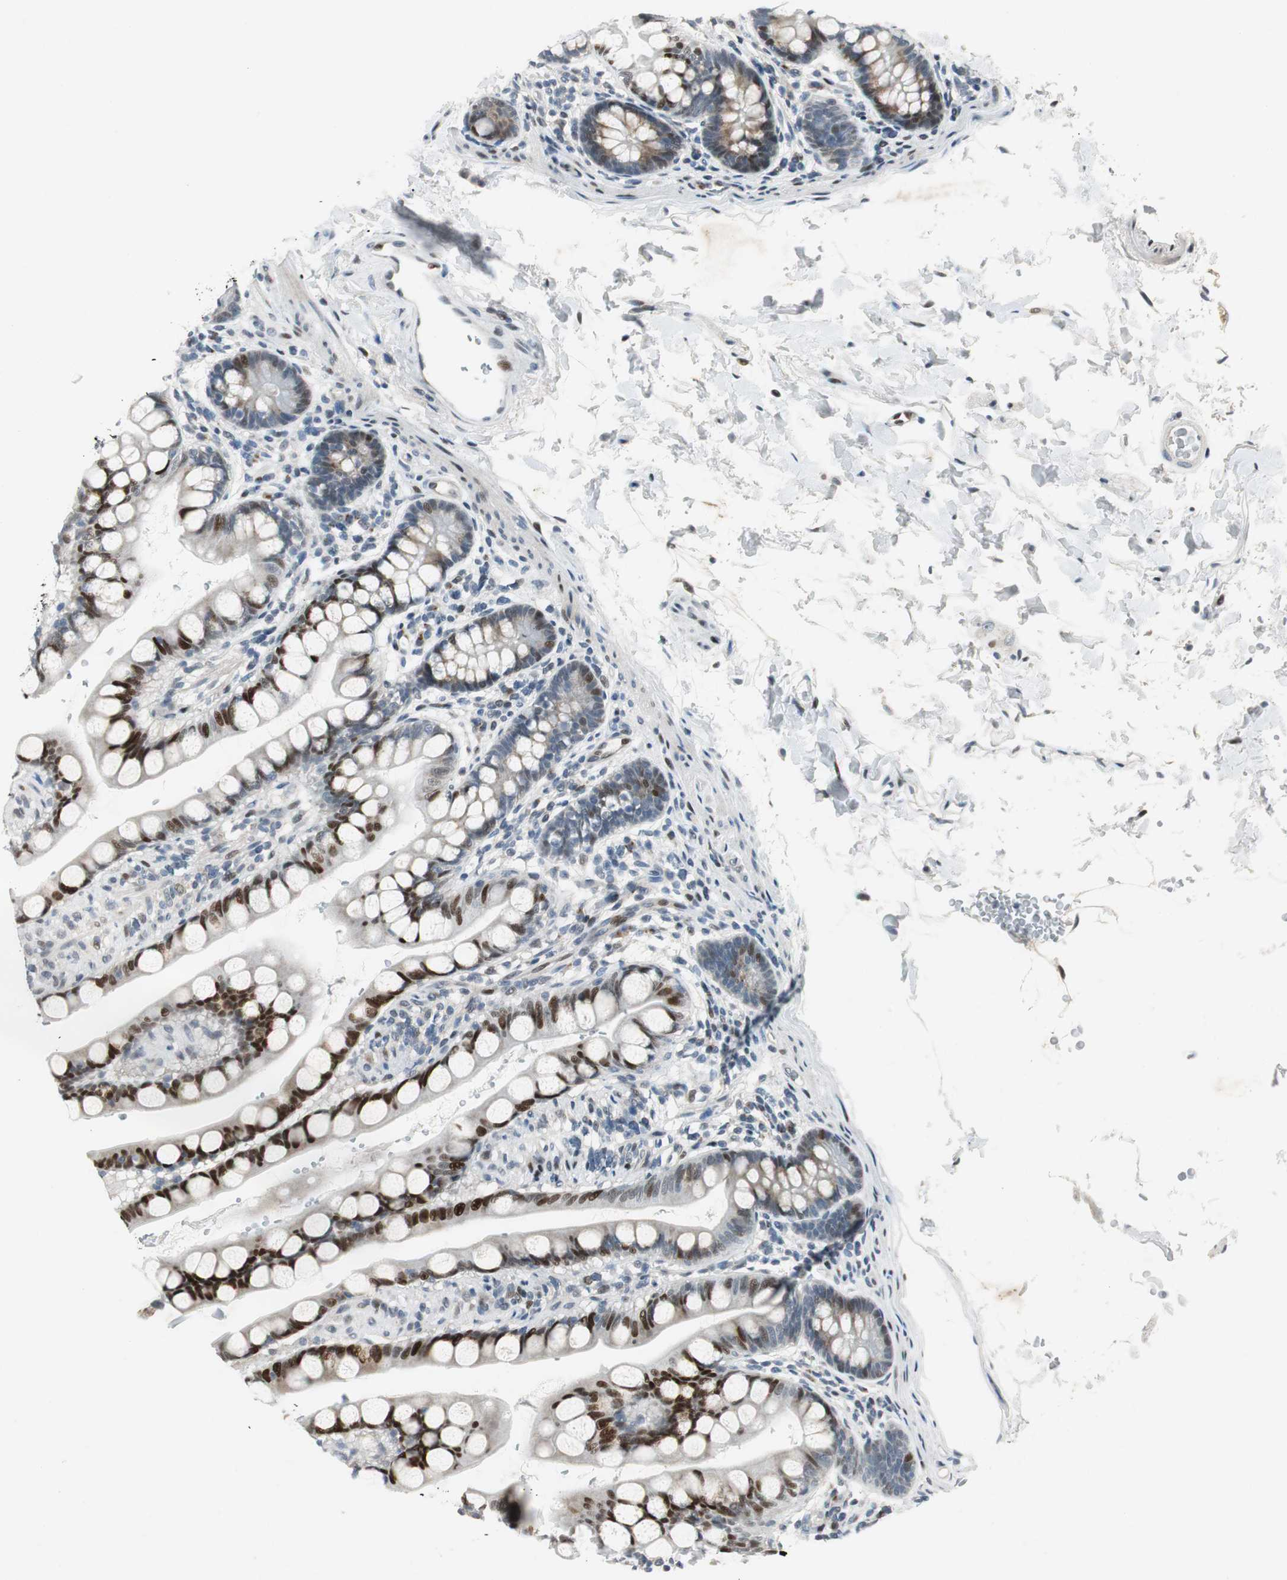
{"staining": {"intensity": "strong", "quantity": "25%-75%", "location": "nuclear"}, "tissue": "small intestine", "cell_type": "Glandular cells", "image_type": "normal", "snomed": [{"axis": "morphology", "description": "Normal tissue, NOS"}, {"axis": "topography", "description": "Small intestine"}], "caption": "DAB immunohistochemical staining of normal small intestine demonstrates strong nuclear protein positivity in approximately 25%-75% of glandular cells.", "gene": "AJUBA", "patient": {"sex": "female", "age": 58}}